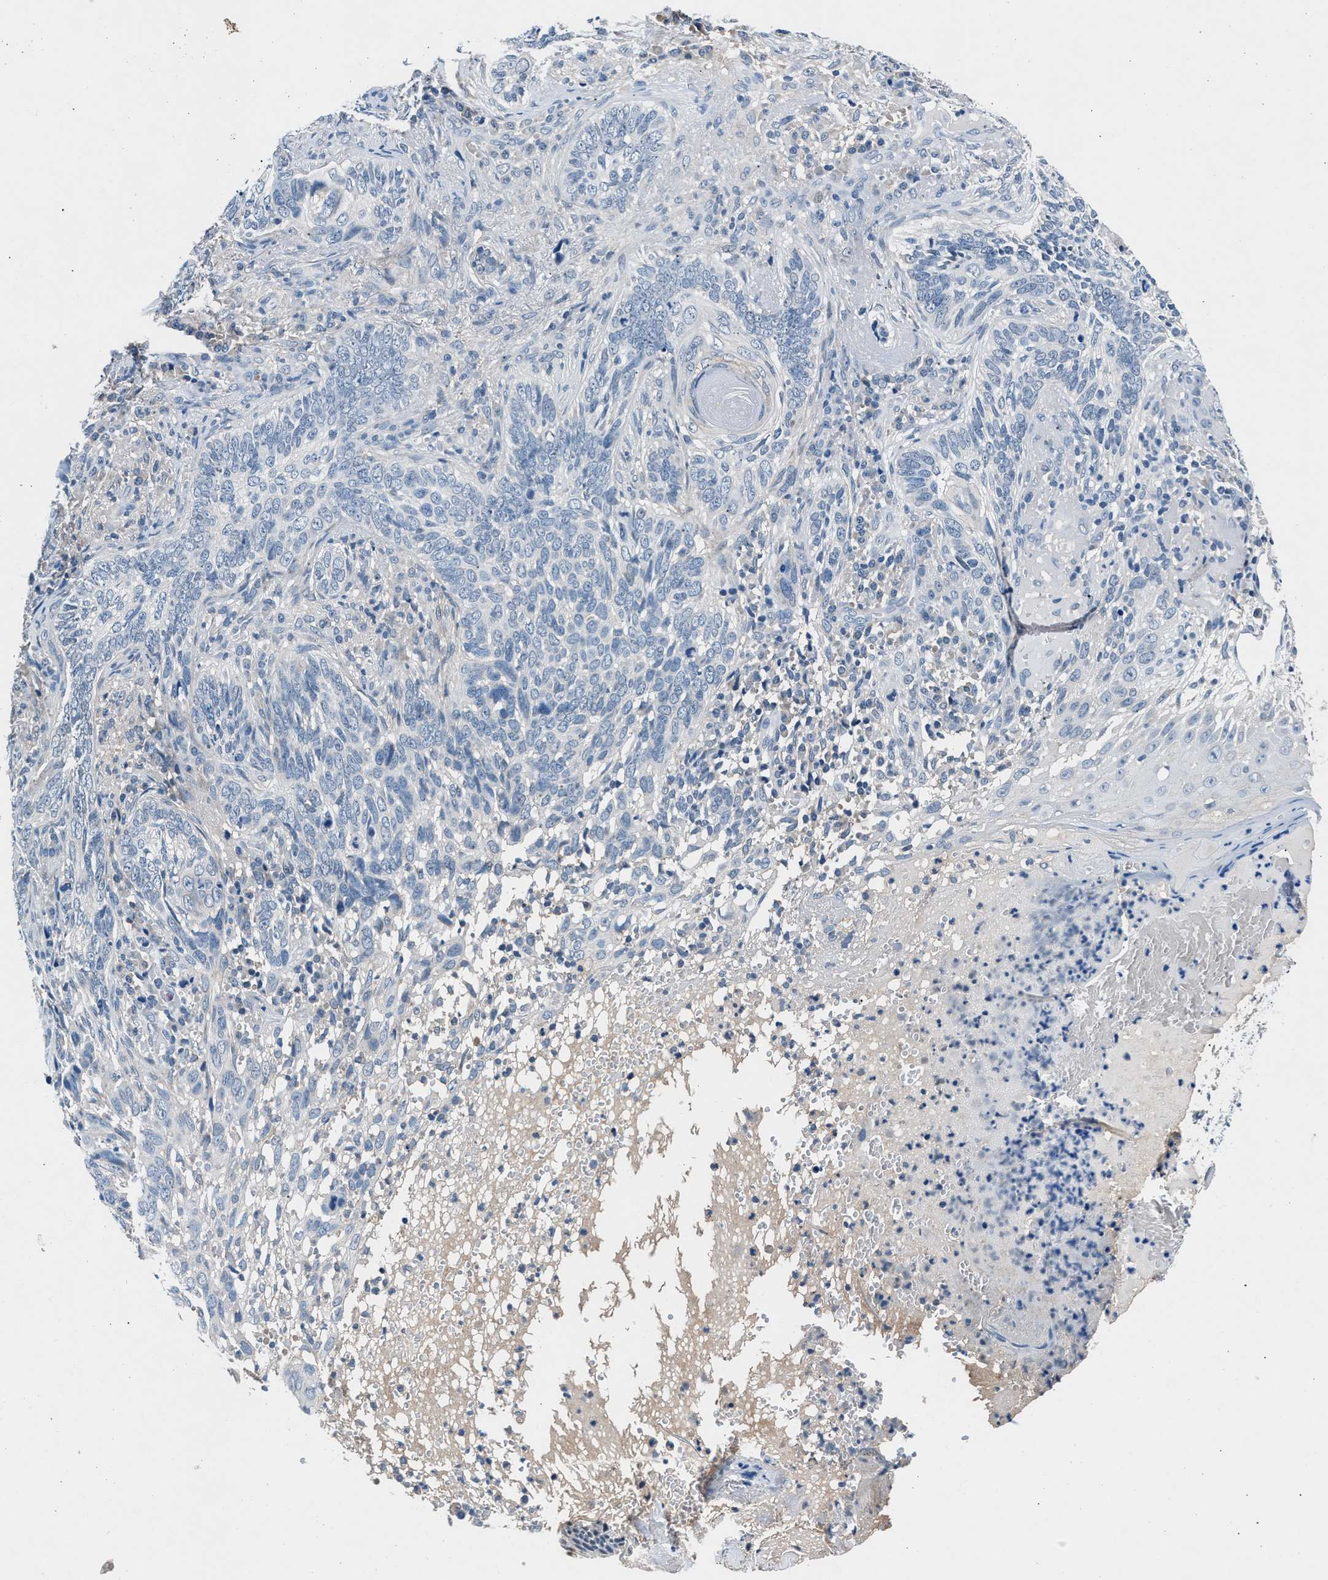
{"staining": {"intensity": "negative", "quantity": "none", "location": "none"}, "tissue": "skin cancer", "cell_type": "Tumor cells", "image_type": "cancer", "snomed": [{"axis": "morphology", "description": "Basal cell carcinoma"}, {"axis": "topography", "description": "Skin"}], "caption": "Skin cancer was stained to show a protein in brown. There is no significant positivity in tumor cells.", "gene": "DENND6B", "patient": {"sex": "female", "age": 89}}